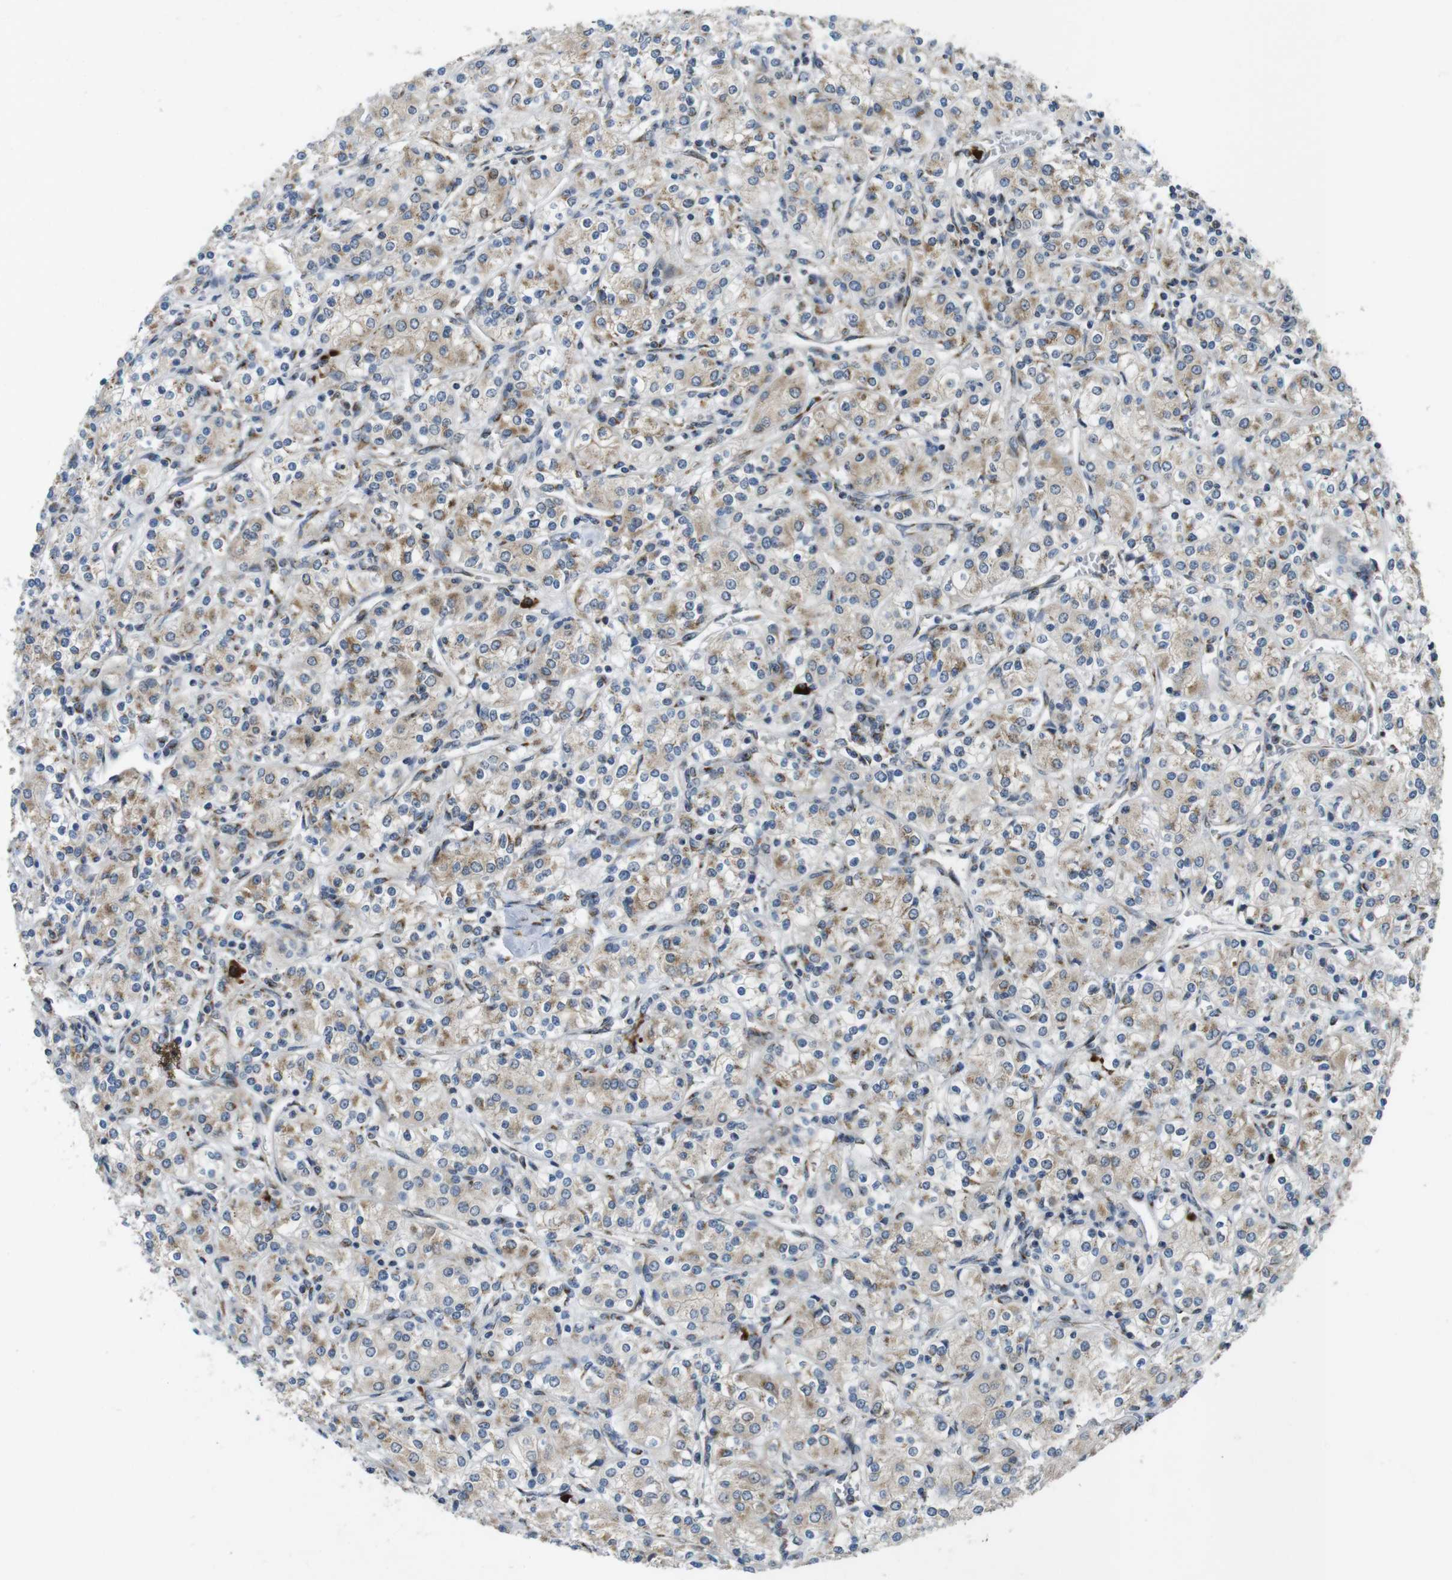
{"staining": {"intensity": "weak", "quantity": ">75%", "location": "cytoplasmic/membranous"}, "tissue": "renal cancer", "cell_type": "Tumor cells", "image_type": "cancer", "snomed": [{"axis": "morphology", "description": "Adenocarcinoma, NOS"}, {"axis": "topography", "description": "Kidney"}], "caption": "IHC image of human adenocarcinoma (renal) stained for a protein (brown), which exhibits low levels of weak cytoplasmic/membranous staining in about >75% of tumor cells.", "gene": "ZFPL1", "patient": {"sex": "male", "age": 77}}